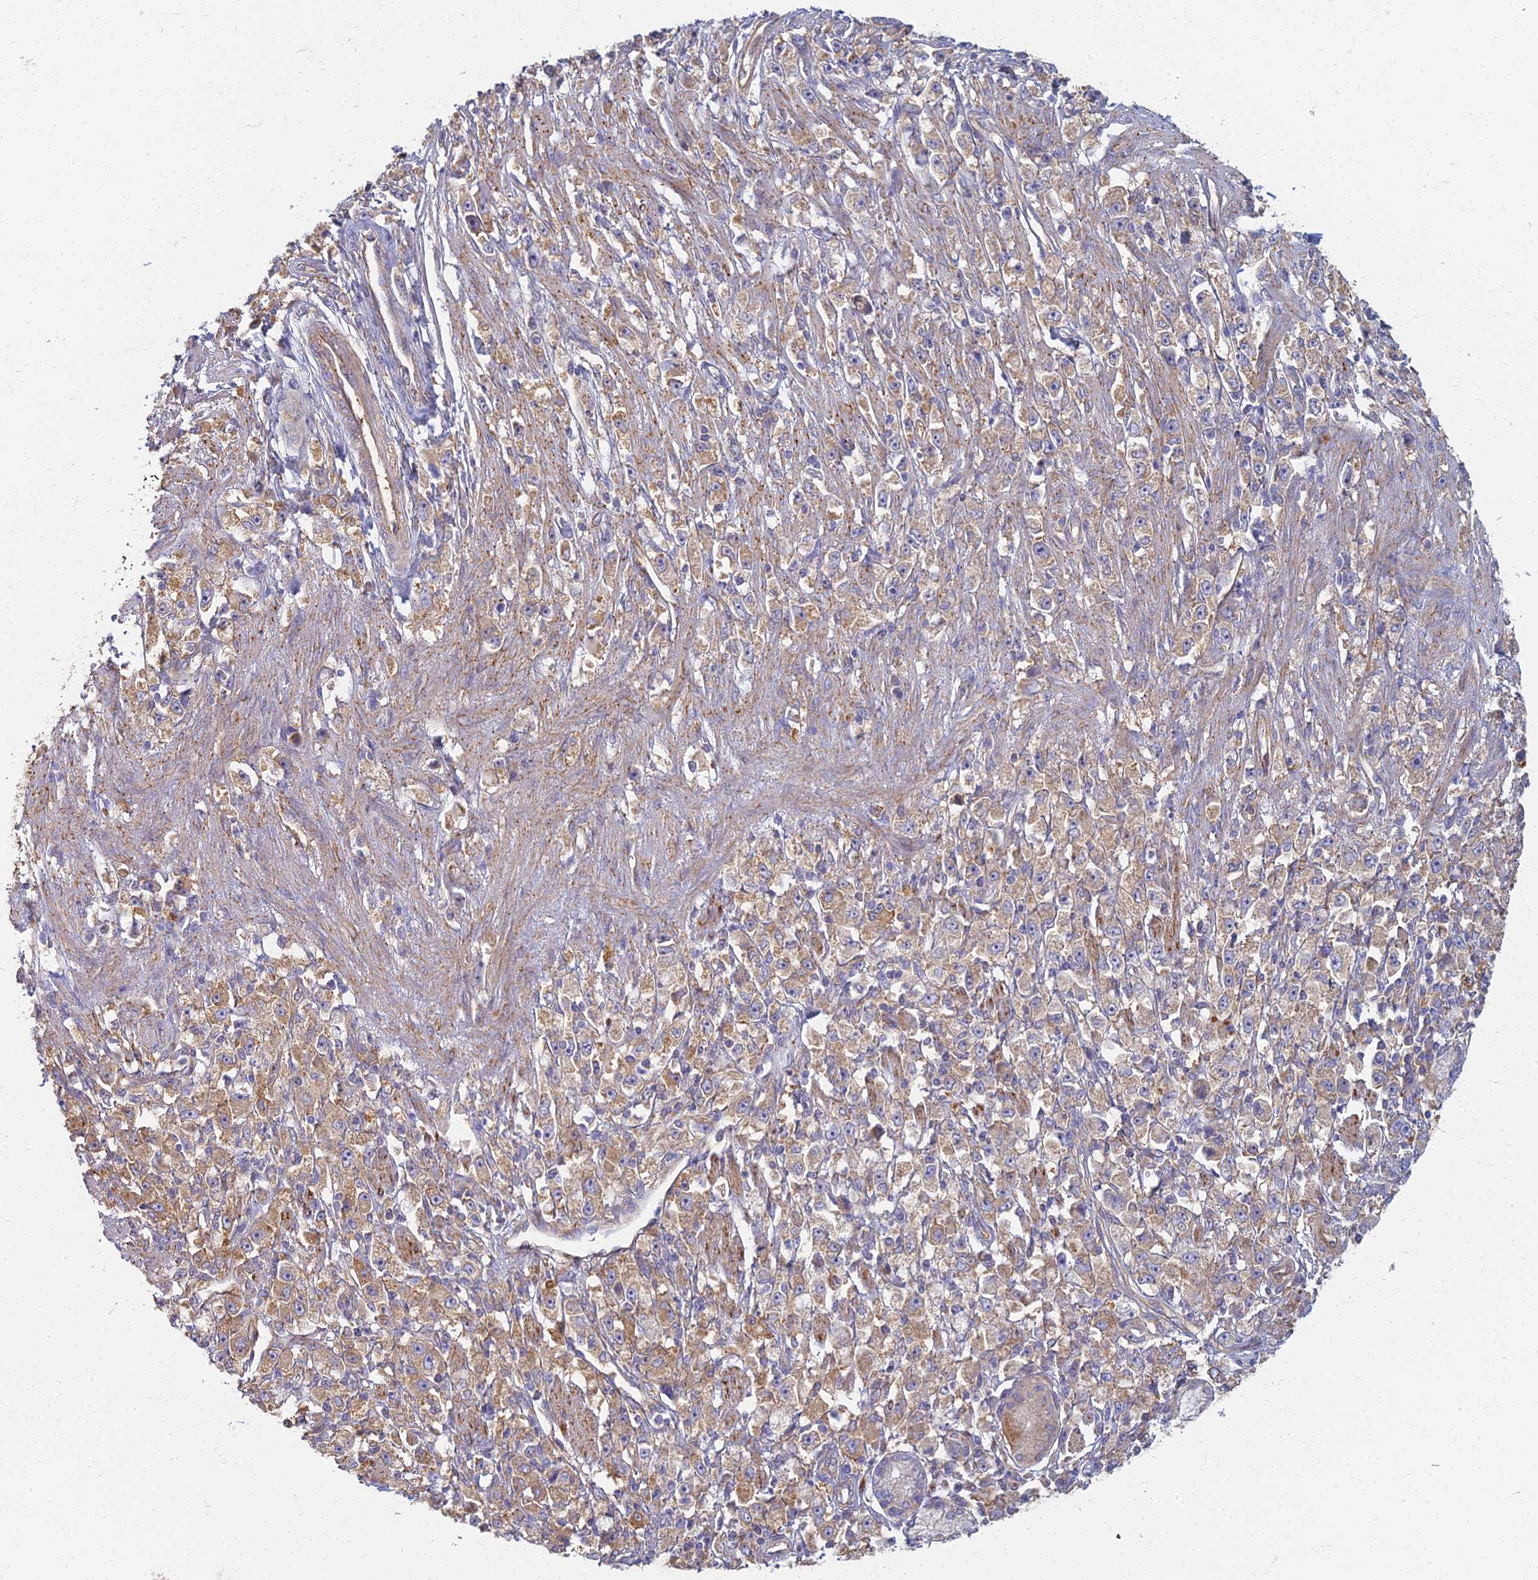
{"staining": {"intensity": "weak", "quantity": "25%-75%", "location": "cytoplasmic/membranous"}, "tissue": "stomach cancer", "cell_type": "Tumor cells", "image_type": "cancer", "snomed": [{"axis": "morphology", "description": "Adenocarcinoma, NOS"}, {"axis": "topography", "description": "Stomach"}], "caption": "A photomicrograph showing weak cytoplasmic/membranous positivity in approximately 25%-75% of tumor cells in adenocarcinoma (stomach), as visualized by brown immunohistochemical staining.", "gene": "RBSN", "patient": {"sex": "female", "age": 59}}